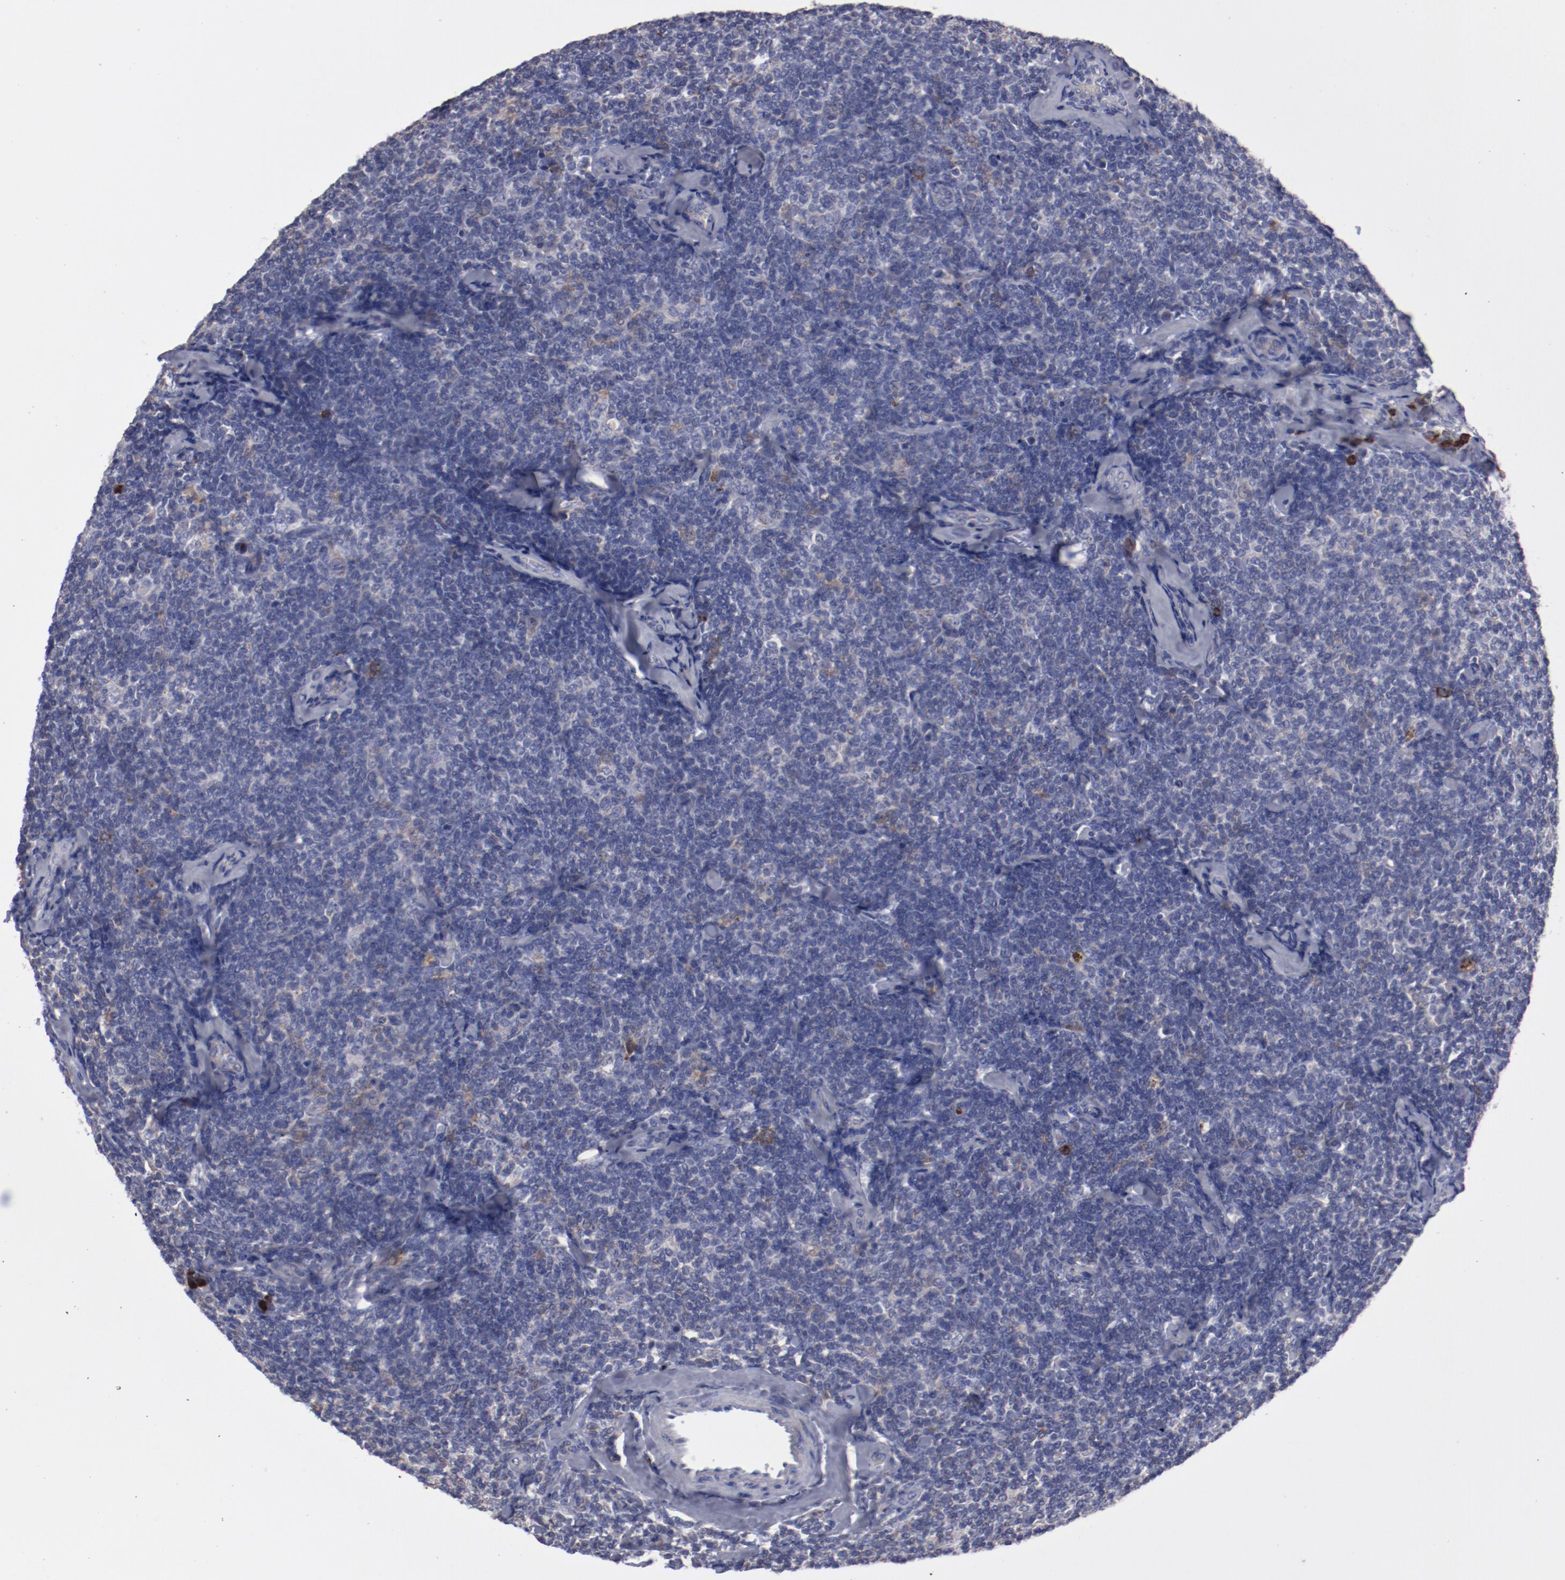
{"staining": {"intensity": "weak", "quantity": "<25%", "location": "cytoplasmic/membranous"}, "tissue": "lymphoma", "cell_type": "Tumor cells", "image_type": "cancer", "snomed": [{"axis": "morphology", "description": "Malignant lymphoma, non-Hodgkin's type, Low grade"}, {"axis": "topography", "description": "Lymph node"}], "caption": "Photomicrograph shows no significant protein staining in tumor cells of low-grade malignant lymphoma, non-Hodgkin's type. (DAB immunohistochemistry (IHC), high magnification).", "gene": "FGR", "patient": {"sex": "female", "age": 56}}